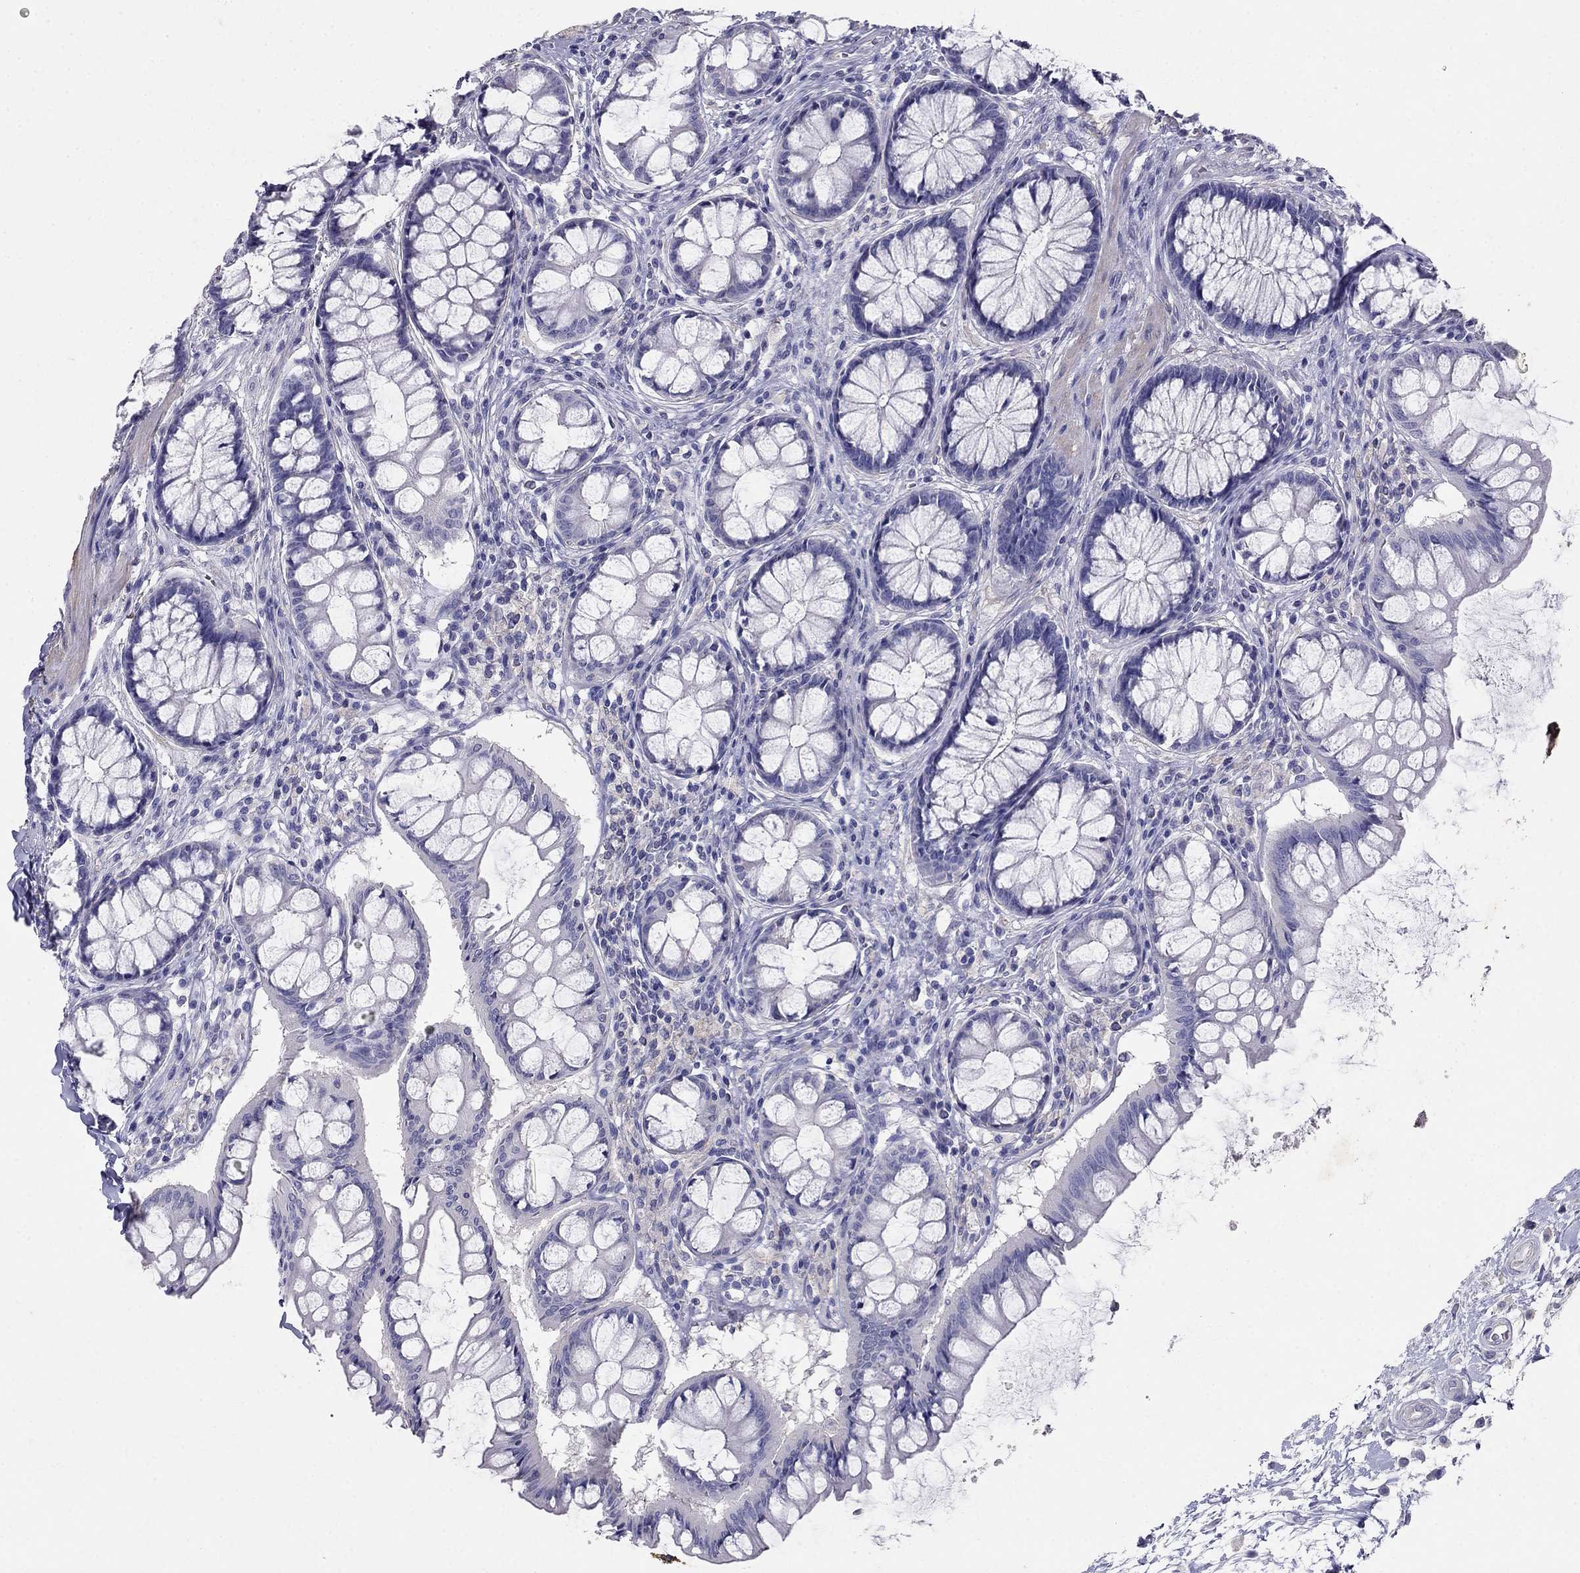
{"staining": {"intensity": "negative", "quantity": "none", "location": "none"}, "tissue": "colon", "cell_type": "Endothelial cells", "image_type": "normal", "snomed": [{"axis": "morphology", "description": "Normal tissue, NOS"}, {"axis": "topography", "description": "Colon"}], "caption": "A high-resolution image shows IHC staining of benign colon, which reveals no significant staining in endothelial cells.", "gene": "LY6H", "patient": {"sex": "female", "age": 65}}